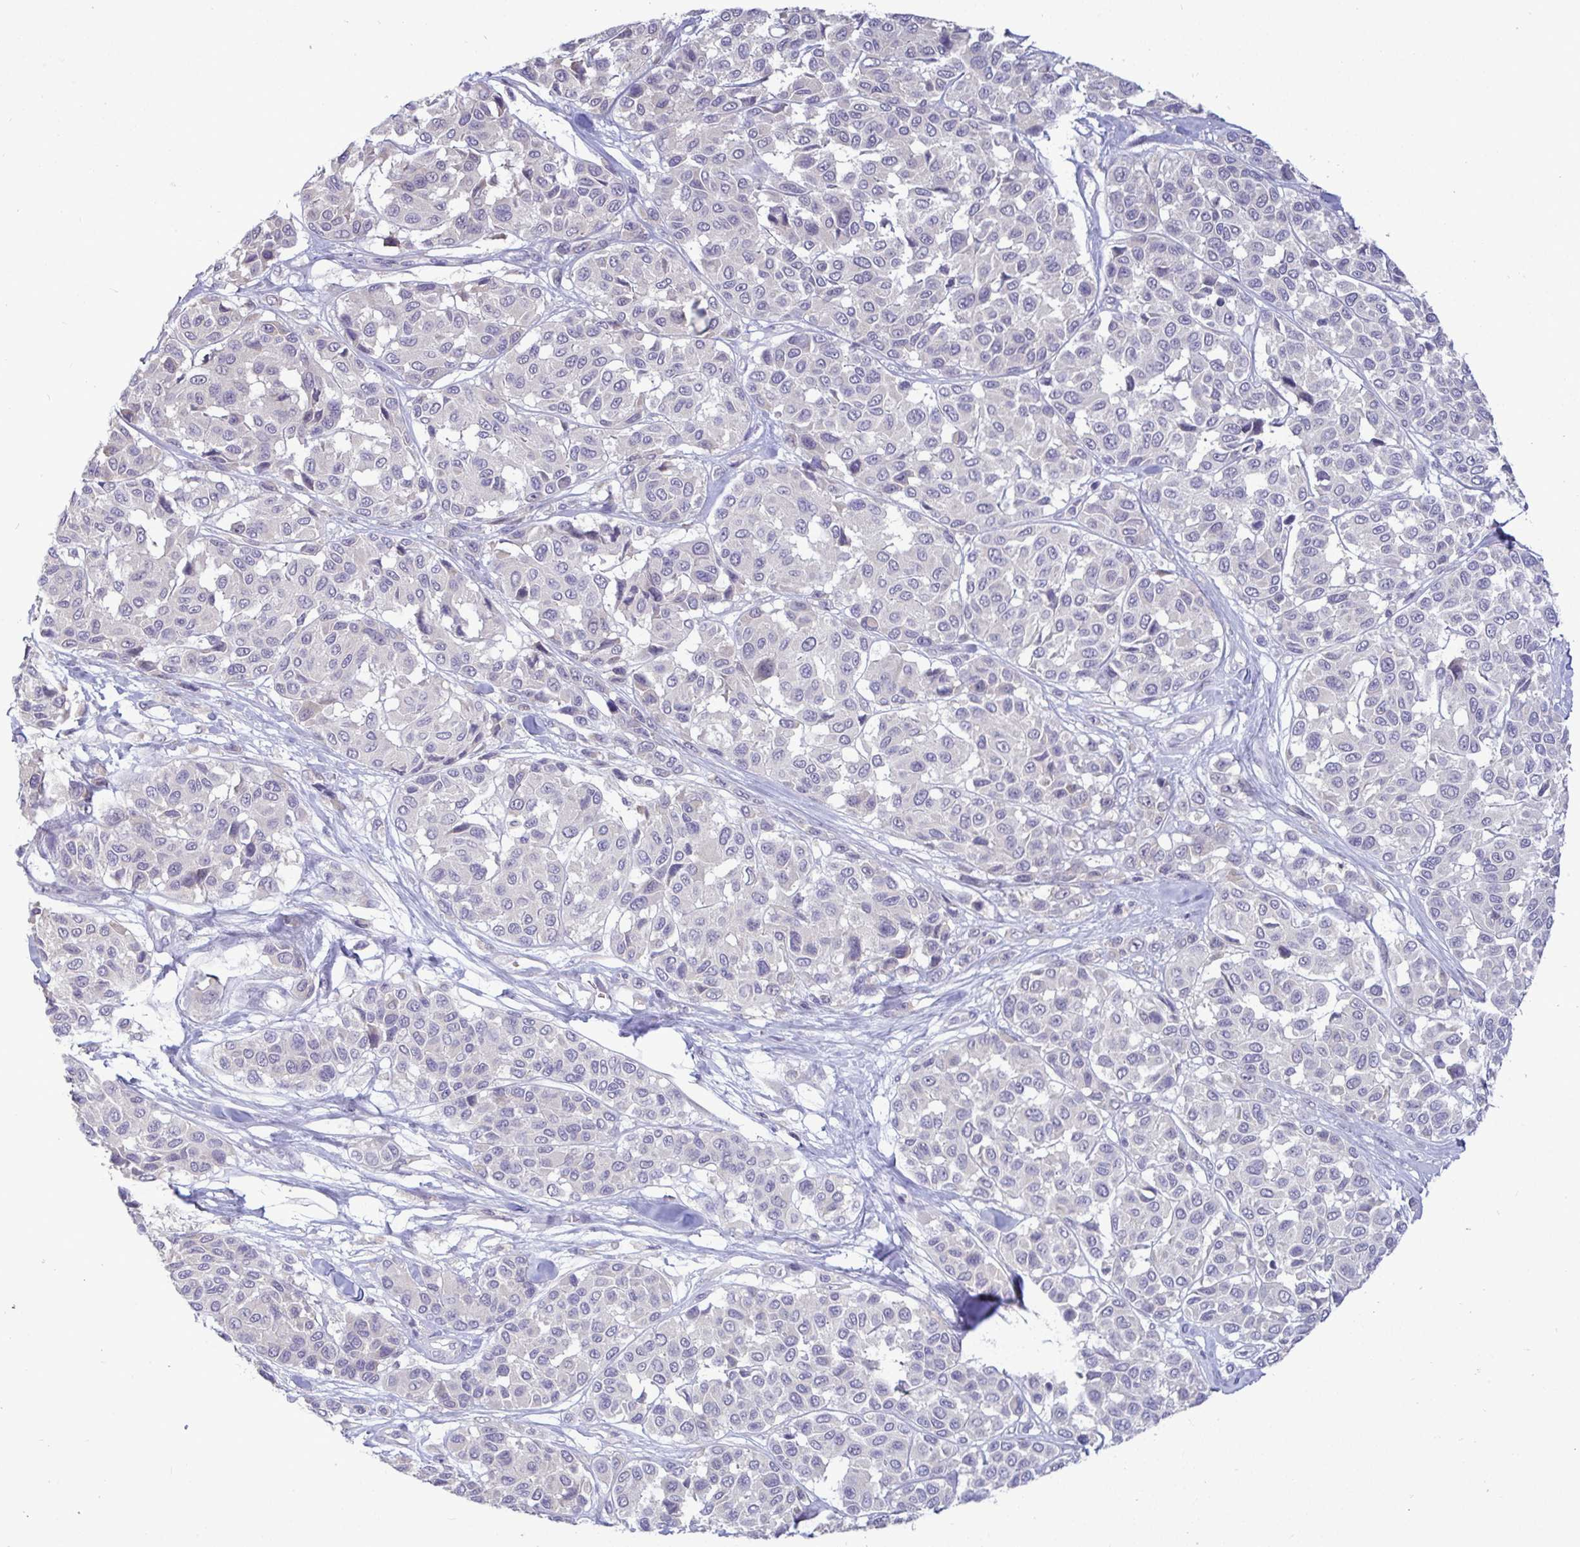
{"staining": {"intensity": "negative", "quantity": "none", "location": "none"}, "tissue": "melanoma", "cell_type": "Tumor cells", "image_type": "cancer", "snomed": [{"axis": "morphology", "description": "Malignant melanoma, NOS"}, {"axis": "topography", "description": "Skin"}], "caption": "Immunohistochemistry photomicrograph of melanoma stained for a protein (brown), which reveals no positivity in tumor cells.", "gene": "TMEM41A", "patient": {"sex": "female", "age": 66}}